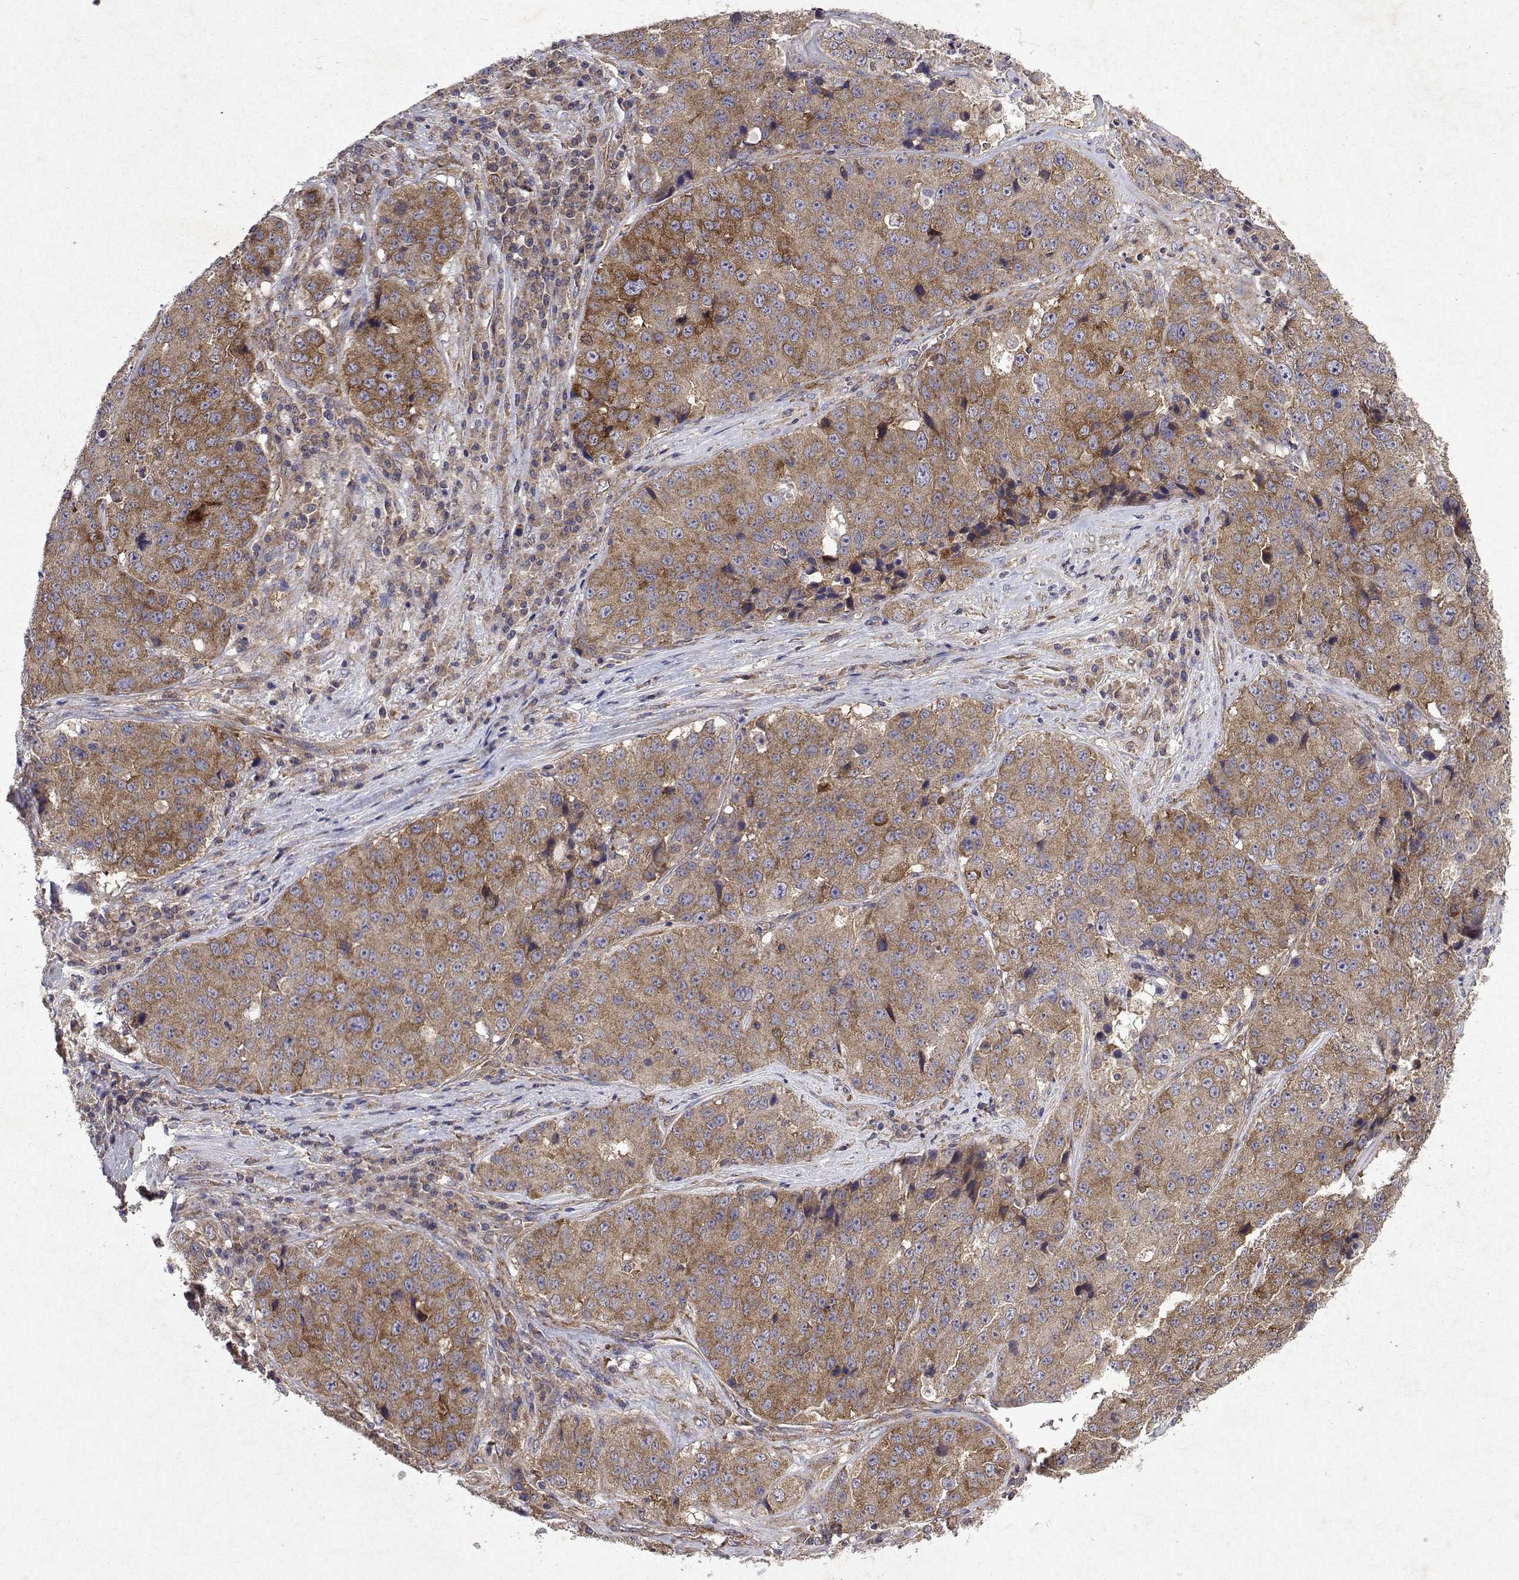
{"staining": {"intensity": "moderate", "quantity": ">75%", "location": "cytoplasmic/membranous"}, "tissue": "stomach cancer", "cell_type": "Tumor cells", "image_type": "cancer", "snomed": [{"axis": "morphology", "description": "Adenocarcinoma, NOS"}, {"axis": "topography", "description": "Stomach"}], "caption": "Human stomach cancer stained for a protein (brown) reveals moderate cytoplasmic/membranous positive positivity in about >75% of tumor cells.", "gene": "TARBP2", "patient": {"sex": "male", "age": 71}}